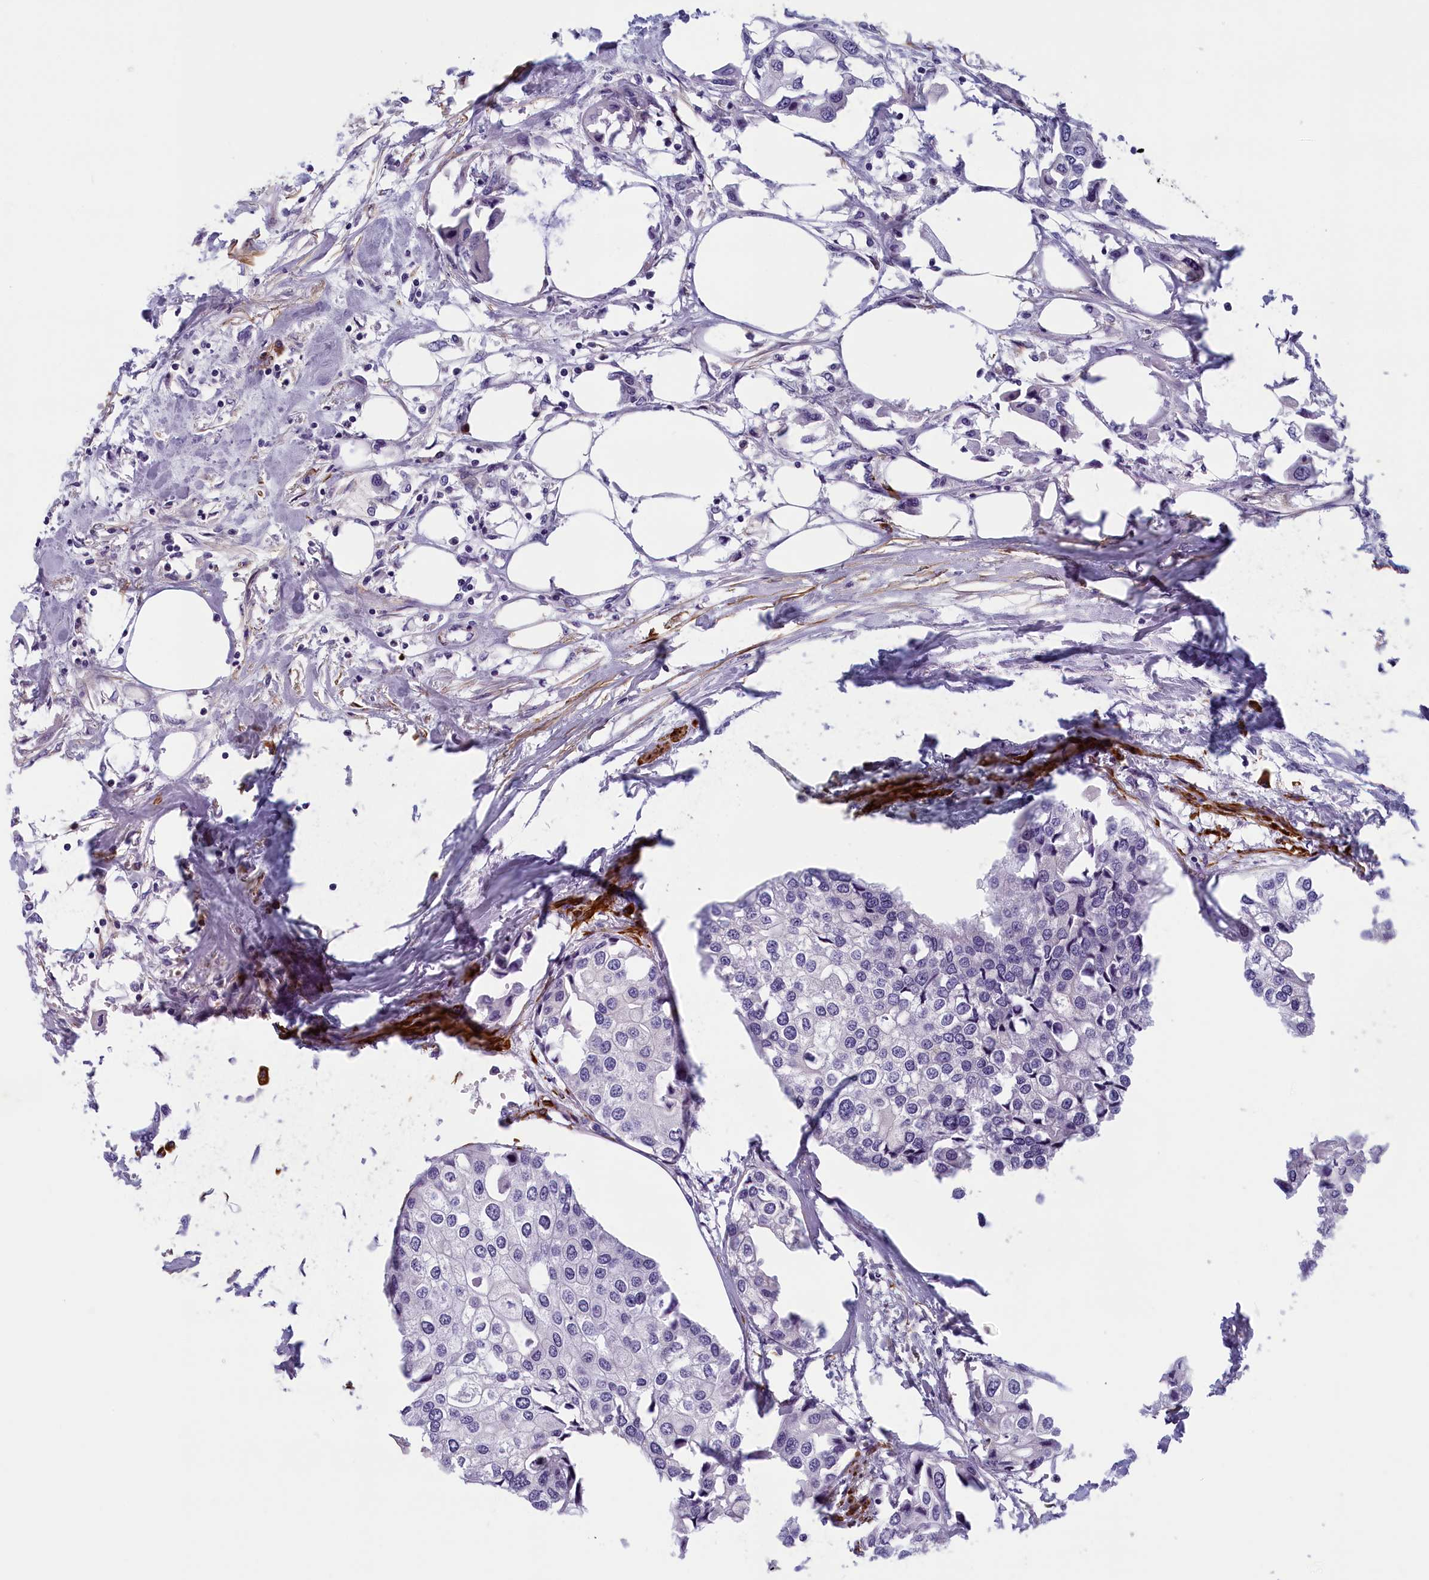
{"staining": {"intensity": "negative", "quantity": "none", "location": "none"}, "tissue": "urothelial cancer", "cell_type": "Tumor cells", "image_type": "cancer", "snomed": [{"axis": "morphology", "description": "Urothelial carcinoma, High grade"}, {"axis": "topography", "description": "Urinary bladder"}], "caption": "There is no significant positivity in tumor cells of urothelial carcinoma (high-grade).", "gene": "BCL2L13", "patient": {"sex": "male", "age": 64}}